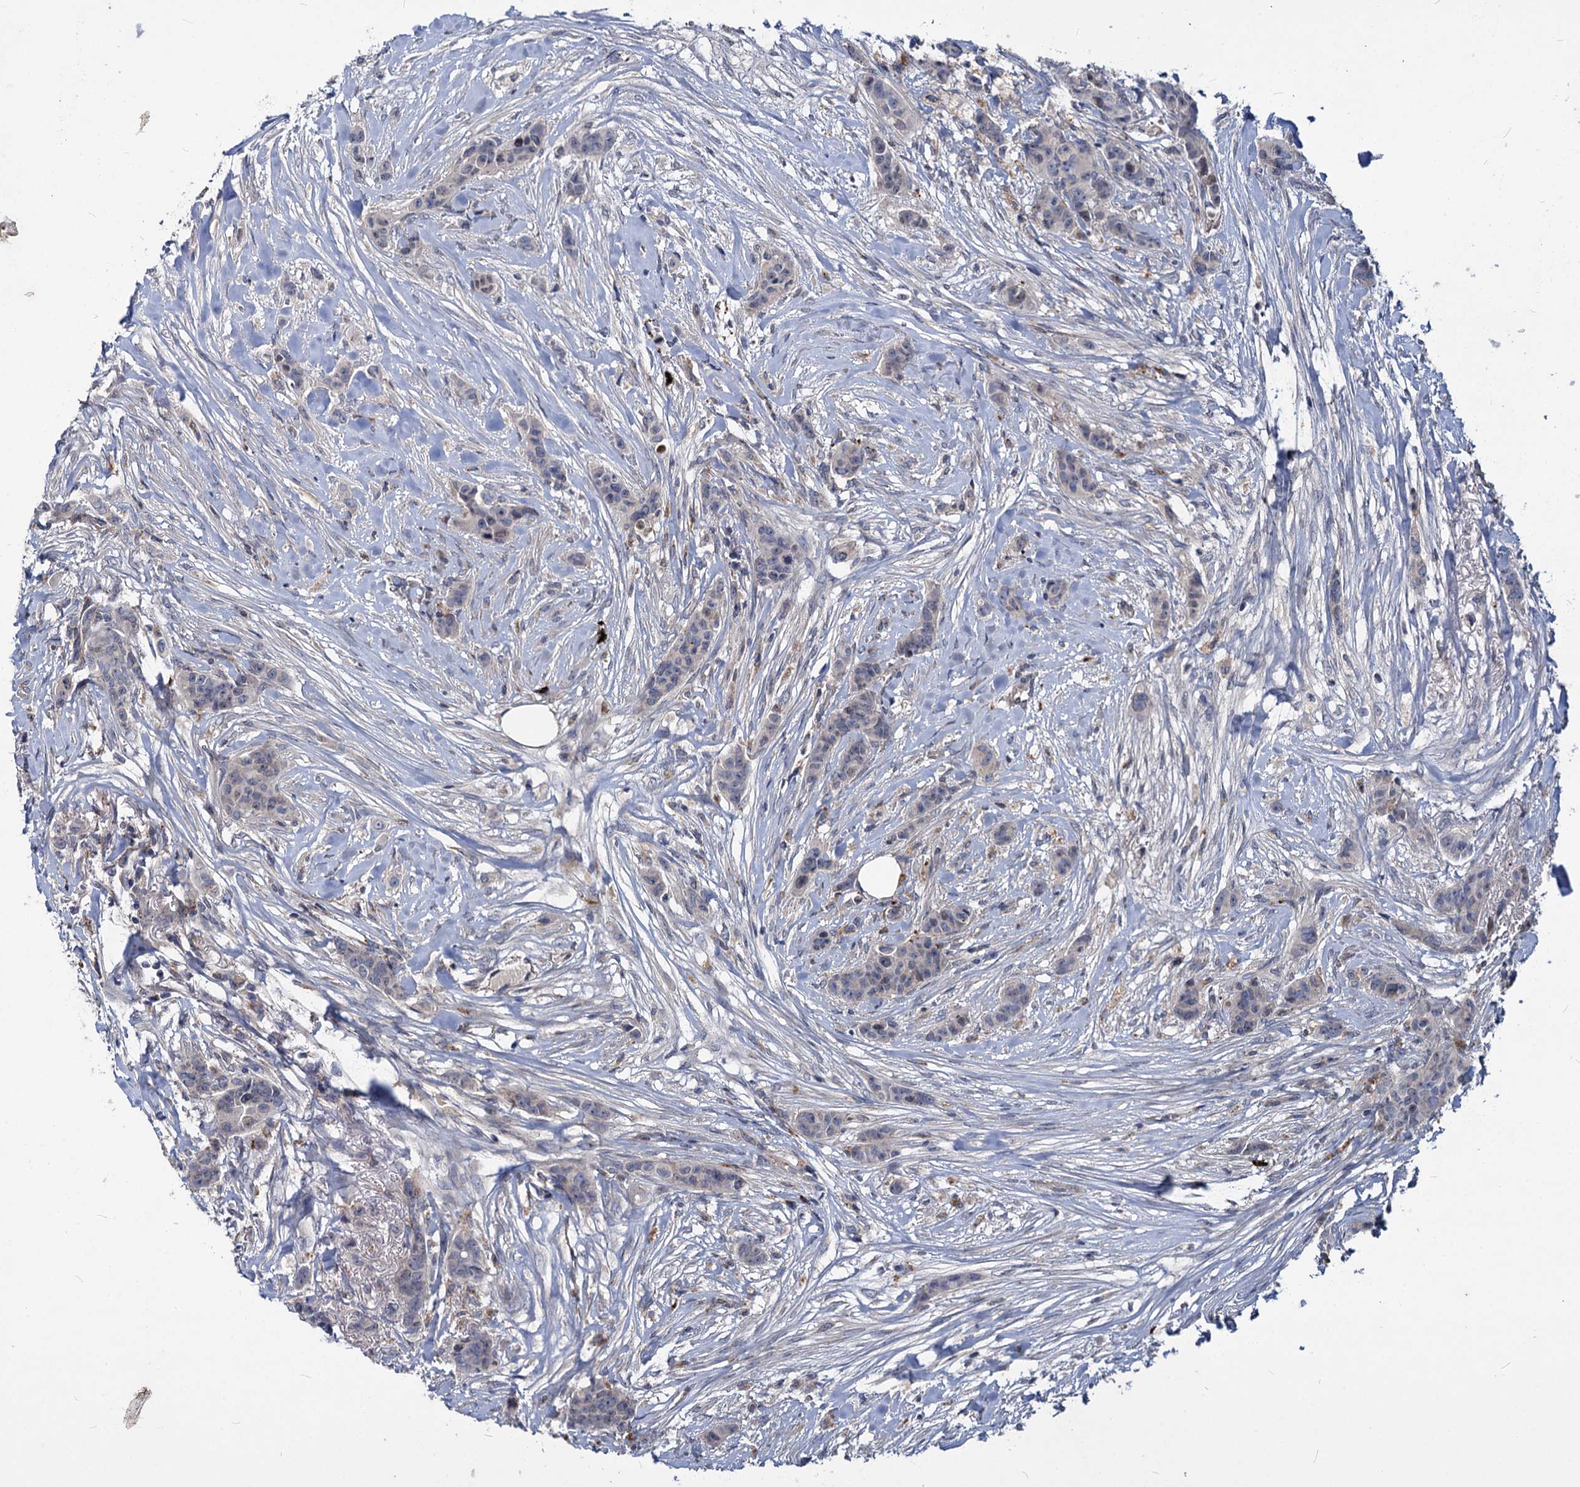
{"staining": {"intensity": "negative", "quantity": "none", "location": "none"}, "tissue": "breast cancer", "cell_type": "Tumor cells", "image_type": "cancer", "snomed": [{"axis": "morphology", "description": "Duct carcinoma"}, {"axis": "topography", "description": "Breast"}], "caption": "Histopathology image shows no significant protein expression in tumor cells of breast cancer. The staining was performed using DAB to visualize the protein expression in brown, while the nuclei were stained in blue with hematoxylin (Magnification: 20x).", "gene": "C11orf86", "patient": {"sex": "female", "age": 40}}